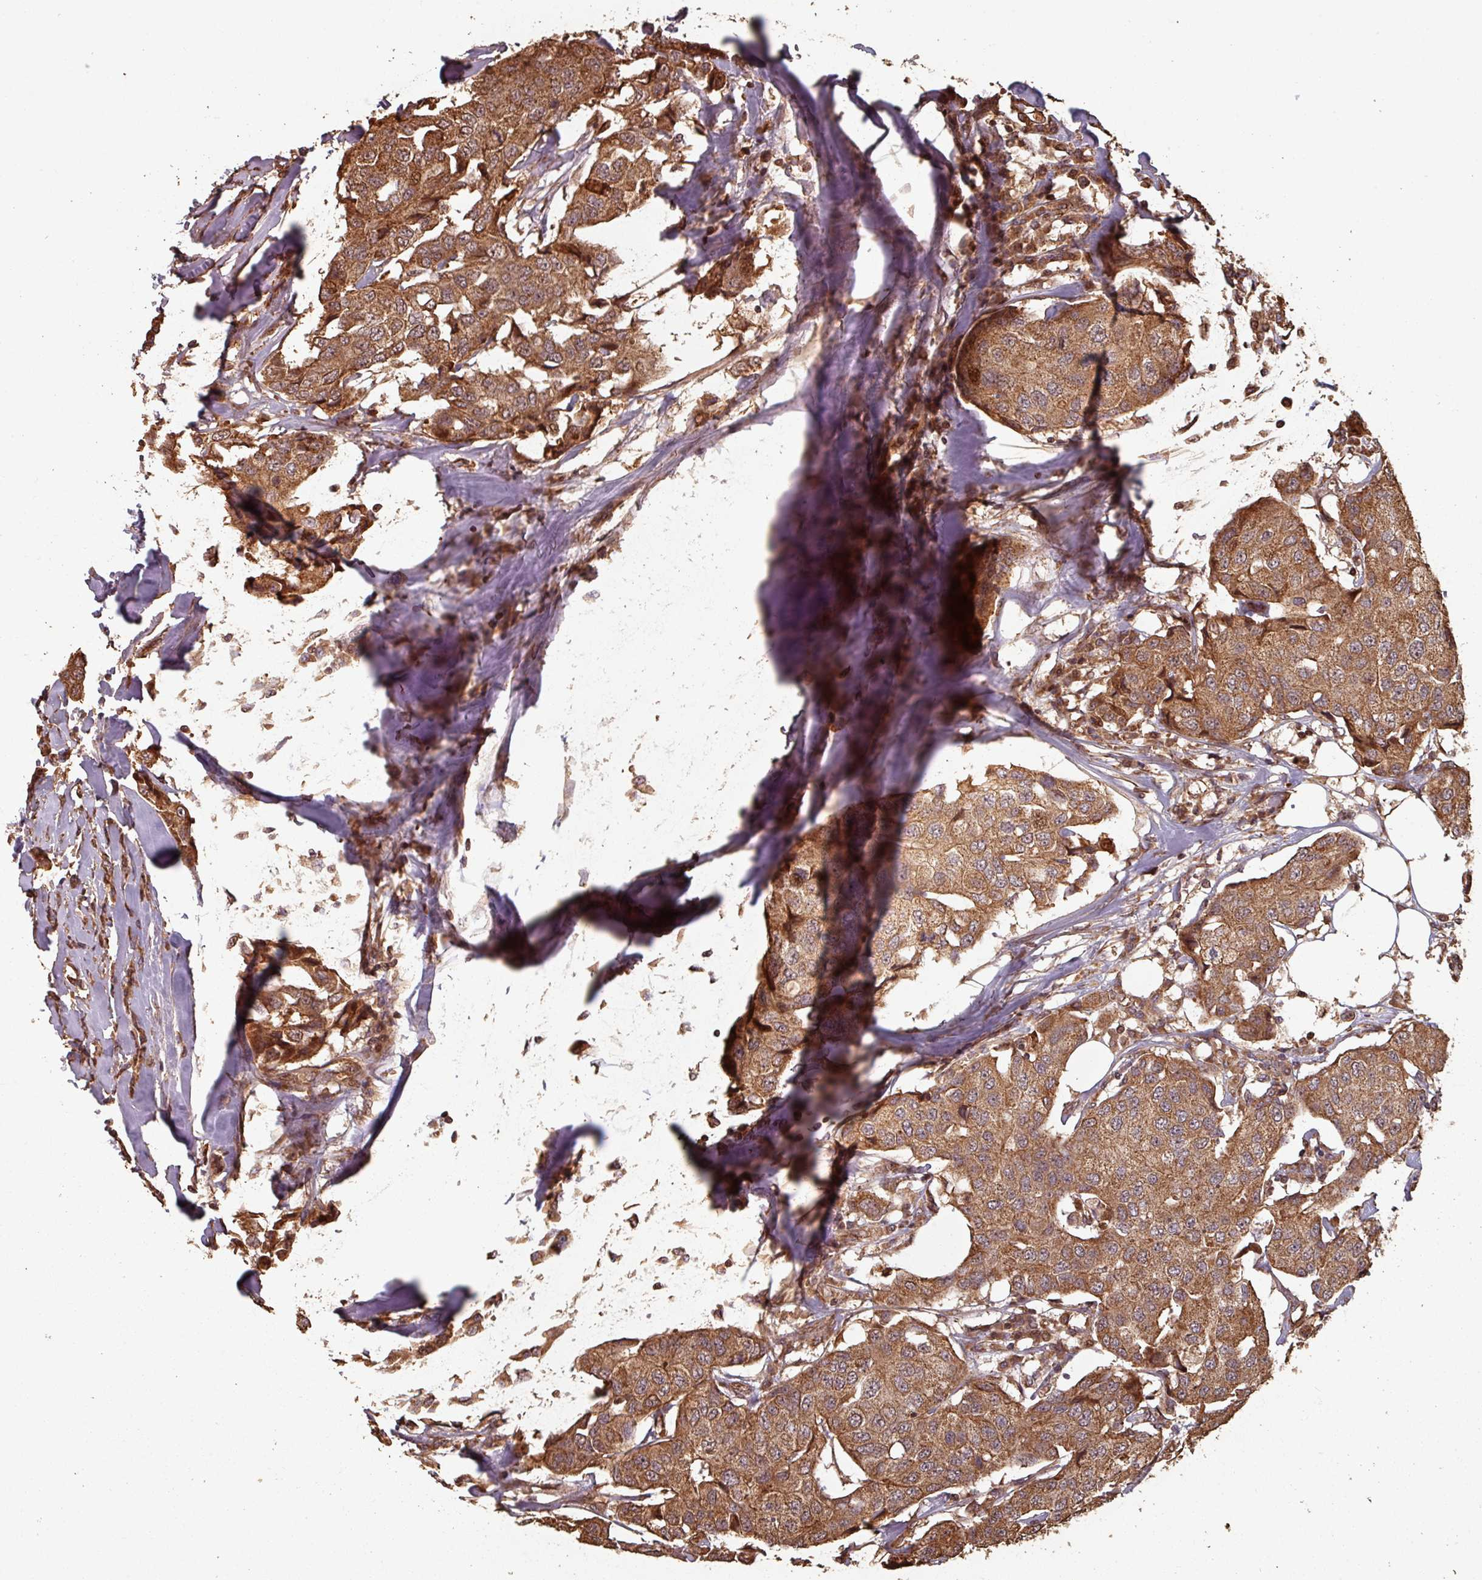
{"staining": {"intensity": "strong", "quantity": ">75%", "location": "cytoplasmic/membranous"}, "tissue": "breast cancer", "cell_type": "Tumor cells", "image_type": "cancer", "snomed": [{"axis": "morphology", "description": "Duct carcinoma"}, {"axis": "topography", "description": "Breast"}], "caption": "Human breast cancer stained with a brown dye exhibits strong cytoplasmic/membranous positive positivity in approximately >75% of tumor cells.", "gene": "EID1", "patient": {"sex": "female", "age": 80}}